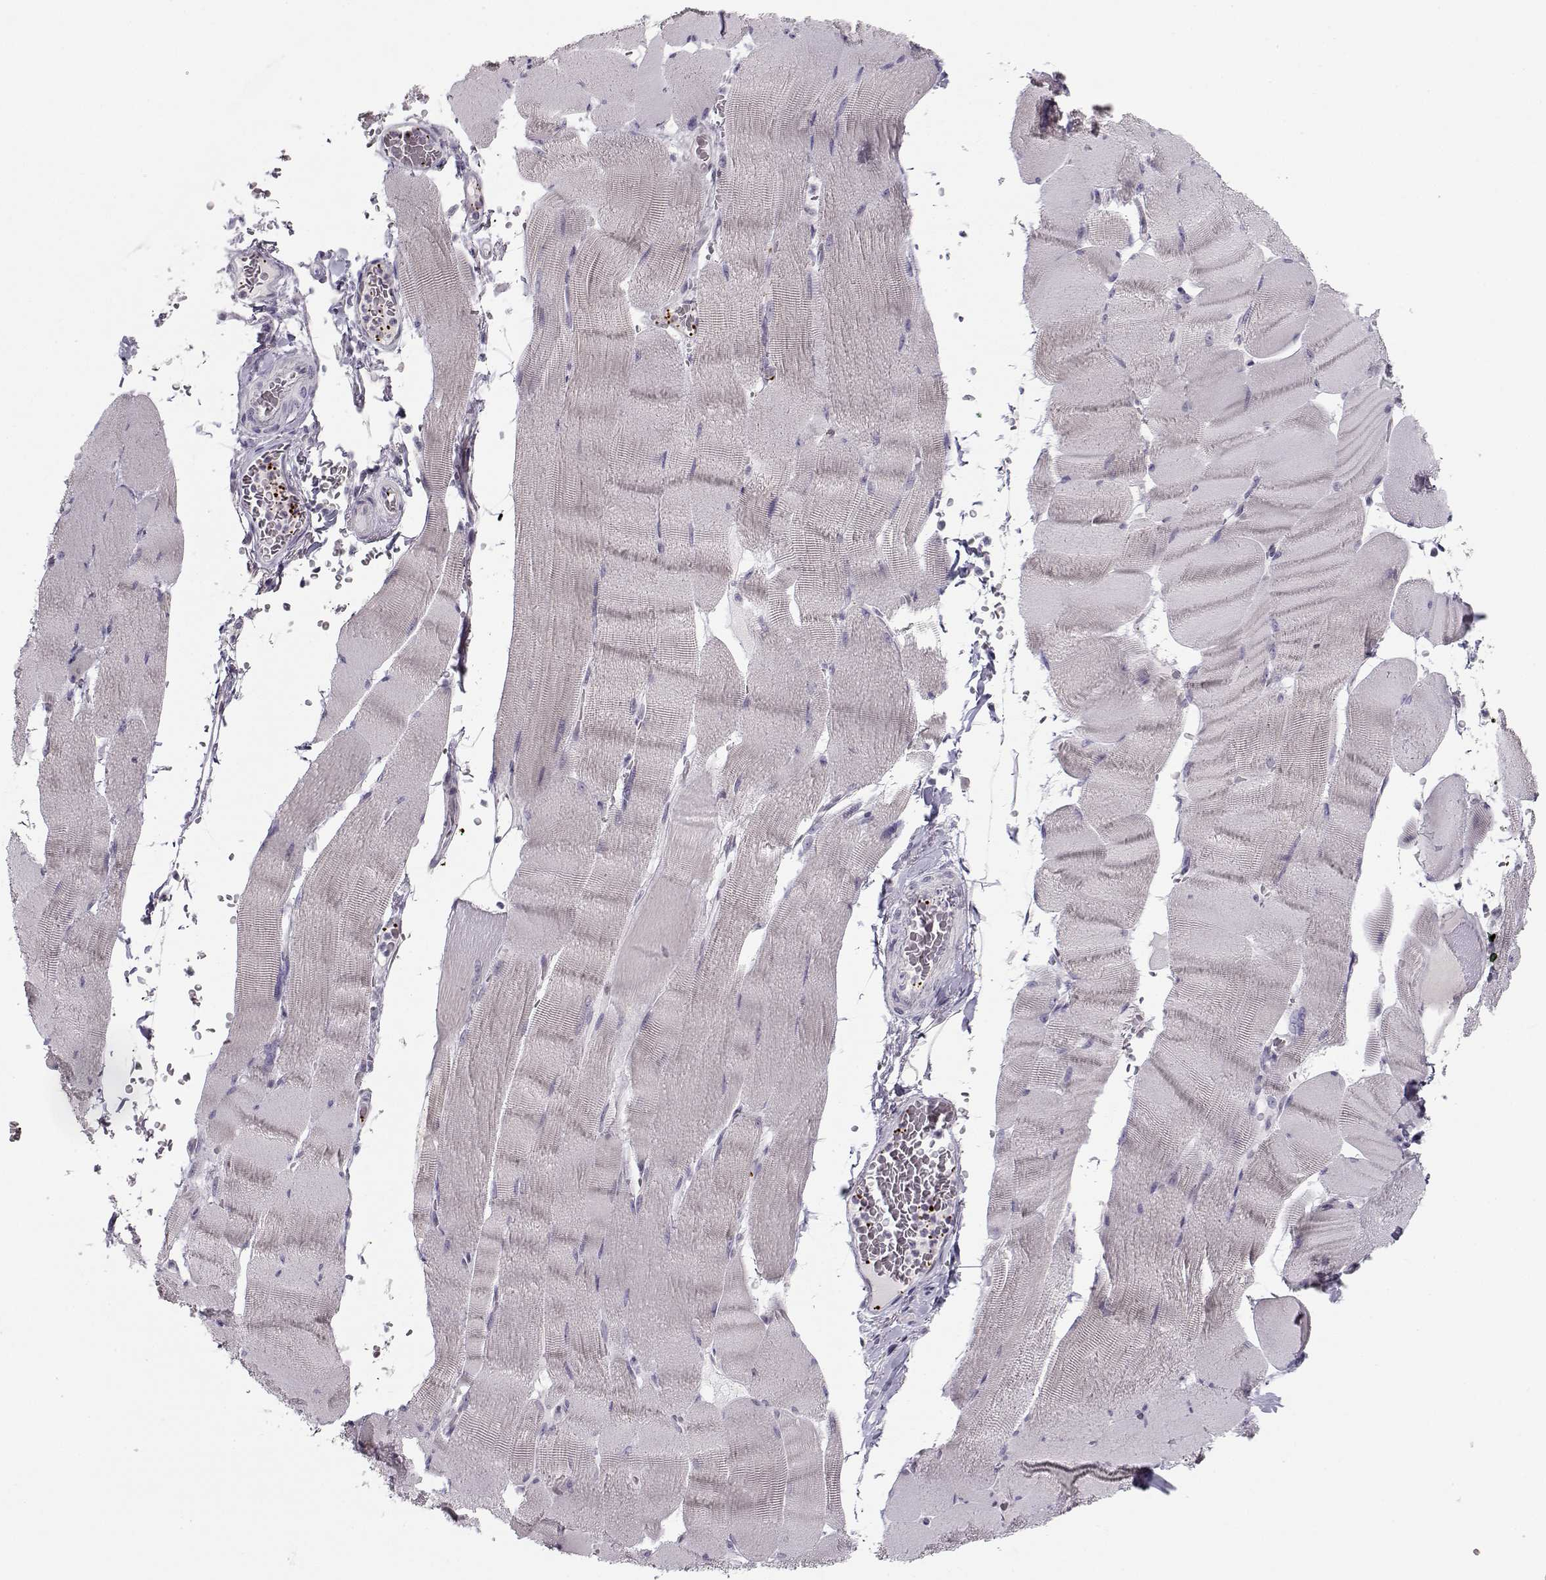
{"staining": {"intensity": "negative", "quantity": "none", "location": "none"}, "tissue": "skeletal muscle", "cell_type": "Myocytes", "image_type": "normal", "snomed": [{"axis": "morphology", "description": "Normal tissue, NOS"}, {"axis": "topography", "description": "Skeletal muscle"}], "caption": "Myocytes show no significant staining in normal skeletal muscle.", "gene": "KLF17", "patient": {"sex": "male", "age": 56}}